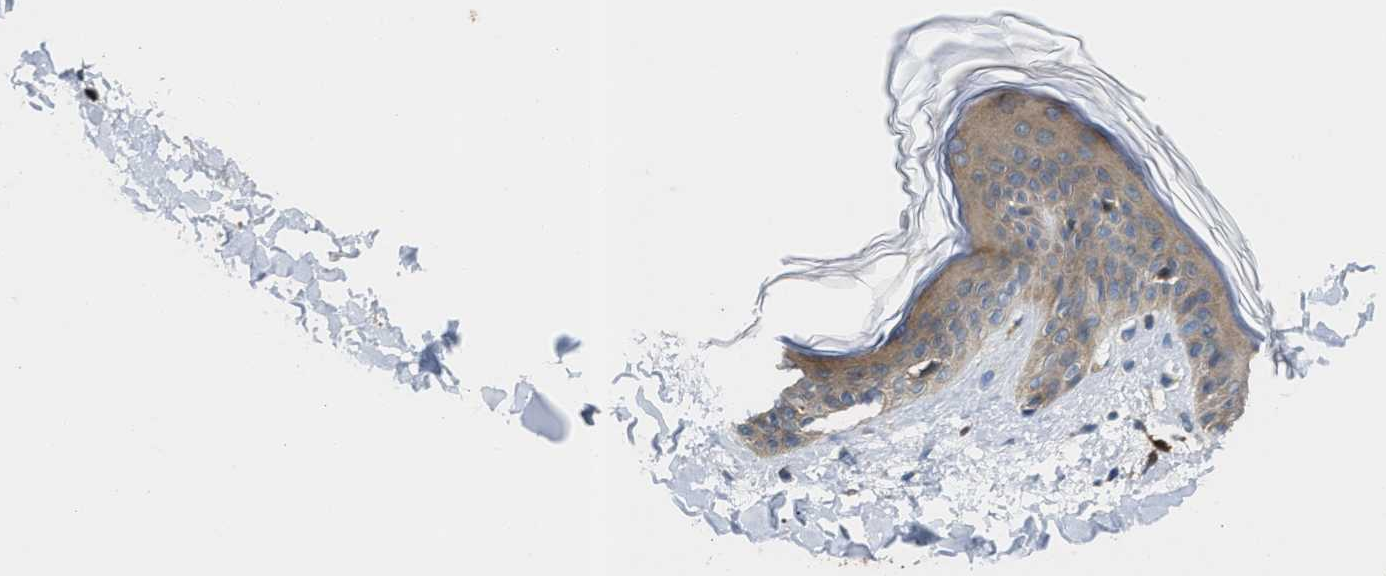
{"staining": {"intensity": "moderate", "quantity": ">75%", "location": "cytoplasmic/membranous"}, "tissue": "skin", "cell_type": "Fibroblasts", "image_type": "normal", "snomed": [{"axis": "morphology", "description": "Normal tissue, NOS"}, {"axis": "topography", "description": "Skin"}], "caption": "Moderate cytoplasmic/membranous positivity is seen in about >75% of fibroblasts in normal skin. (DAB IHC with brightfield microscopy, high magnification).", "gene": "OSTF1", "patient": {"sex": "female", "age": 17}}